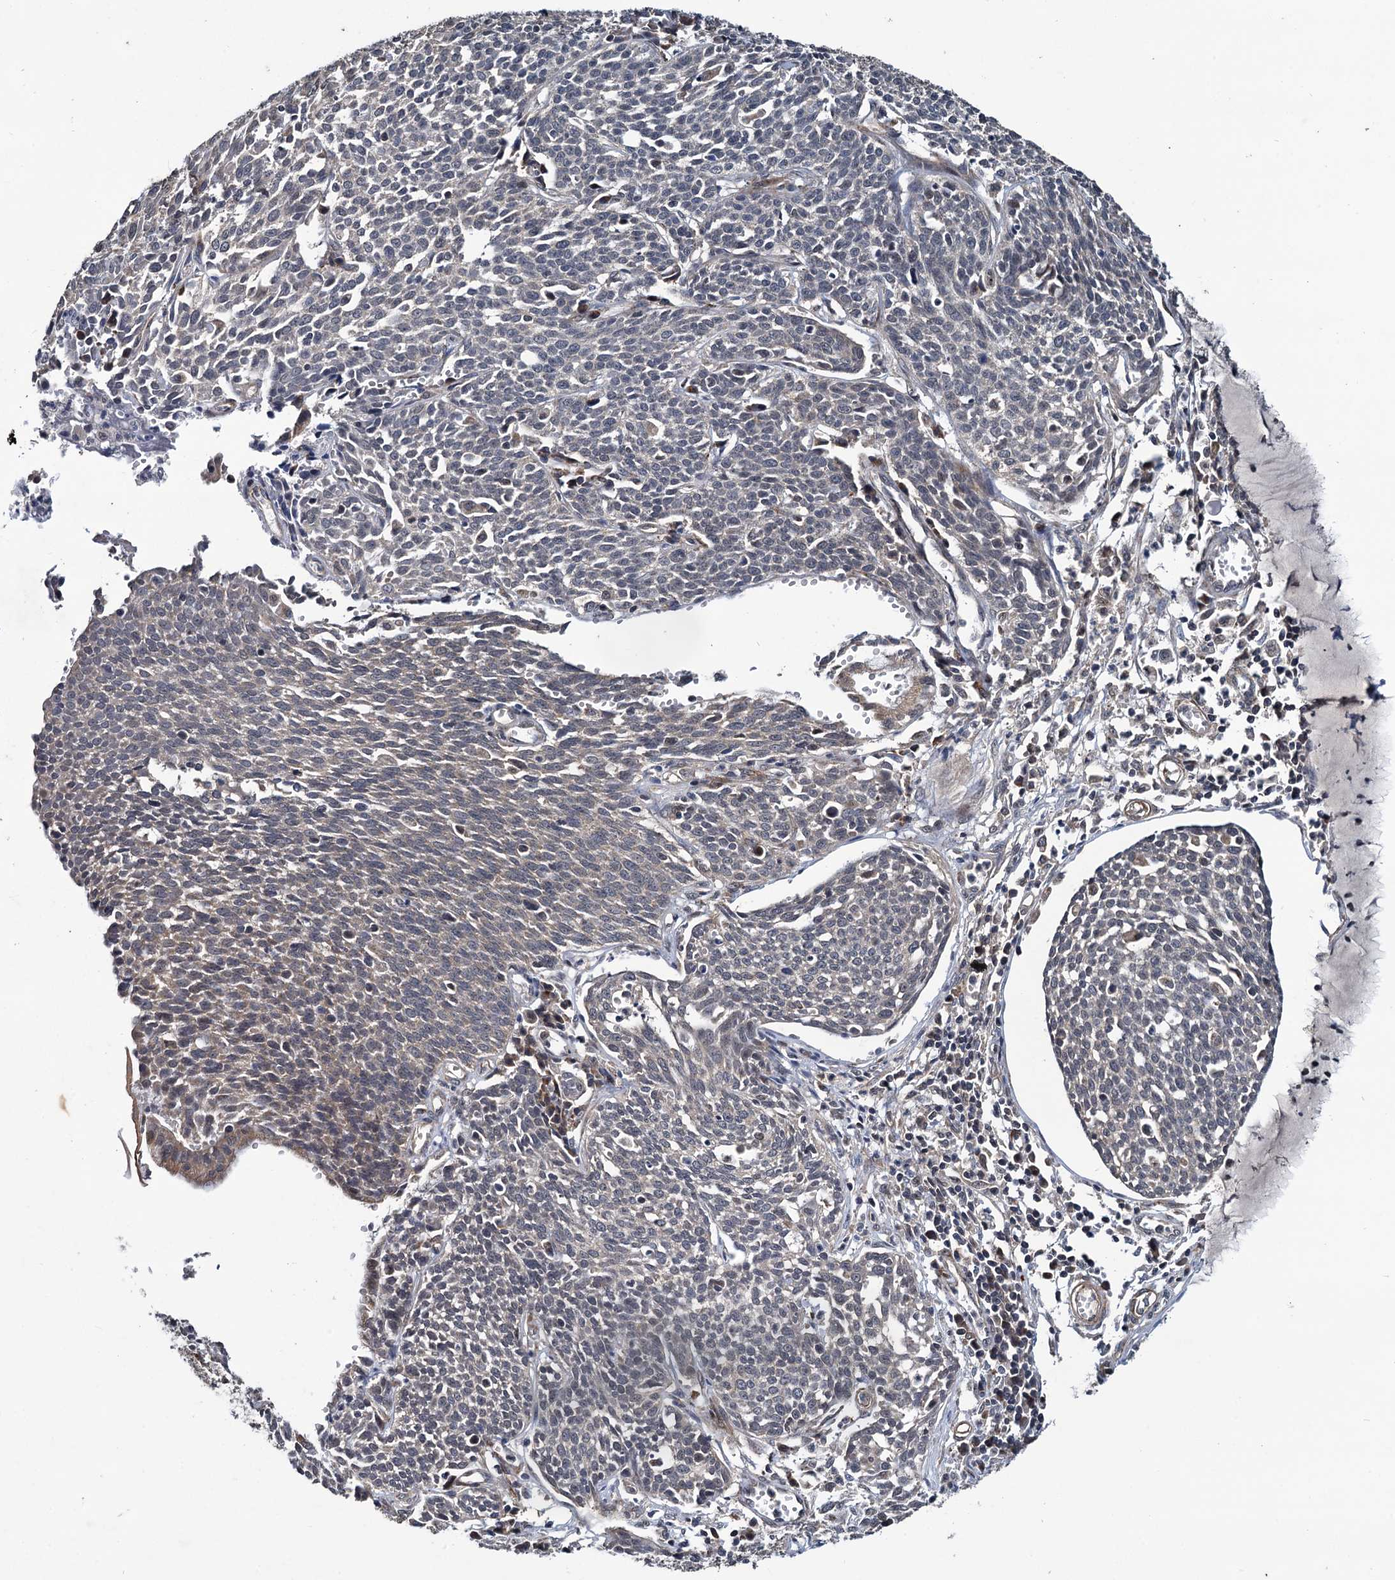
{"staining": {"intensity": "weak", "quantity": "<25%", "location": "cytoplasmic/membranous"}, "tissue": "cervical cancer", "cell_type": "Tumor cells", "image_type": "cancer", "snomed": [{"axis": "morphology", "description": "Squamous cell carcinoma, NOS"}, {"axis": "topography", "description": "Cervix"}], "caption": "DAB immunohistochemical staining of squamous cell carcinoma (cervical) exhibits no significant staining in tumor cells.", "gene": "ARHGAP42", "patient": {"sex": "female", "age": 34}}